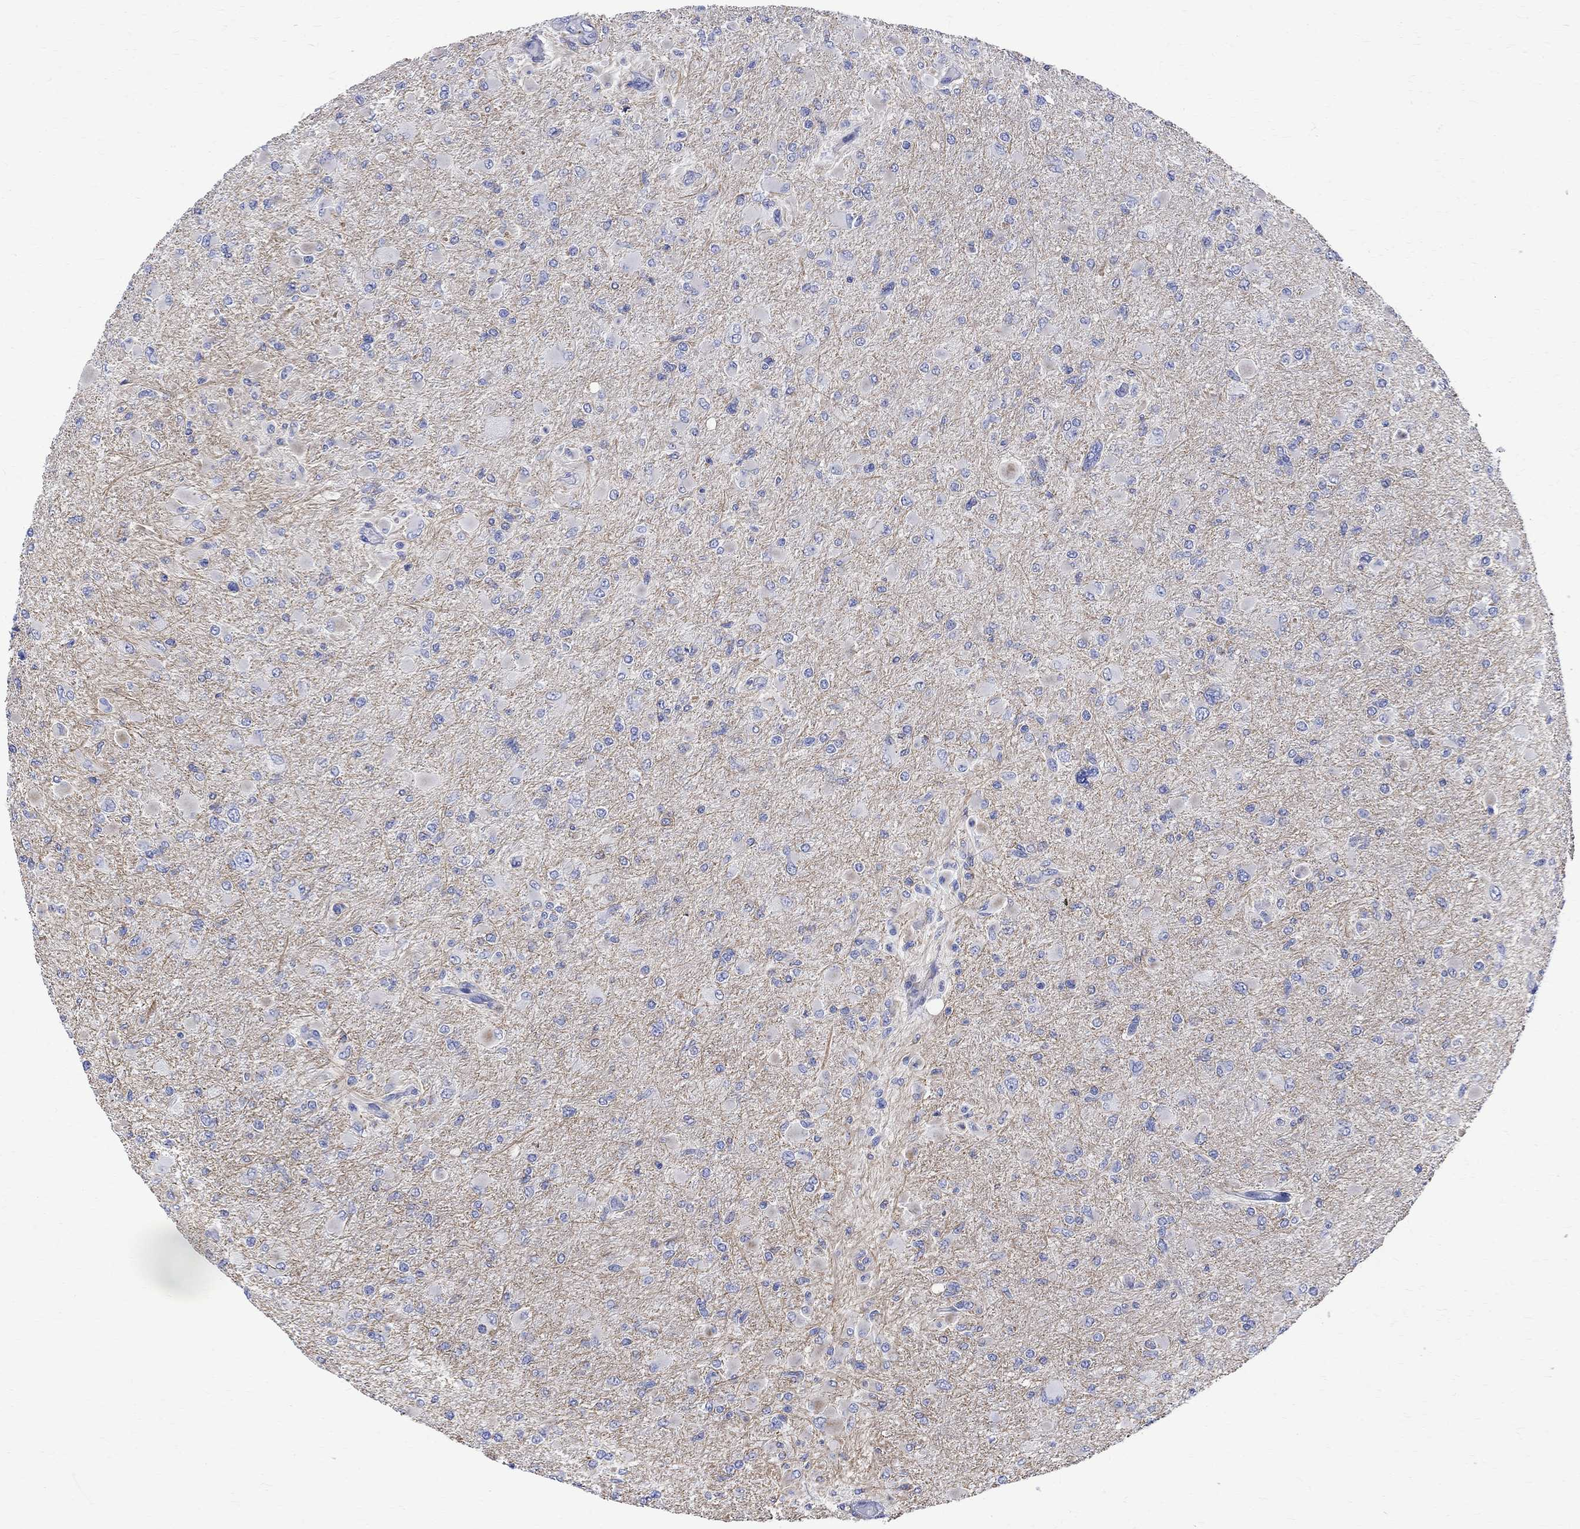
{"staining": {"intensity": "negative", "quantity": "none", "location": "none"}, "tissue": "glioma", "cell_type": "Tumor cells", "image_type": "cancer", "snomed": [{"axis": "morphology", "description": "Glioma, malignant, High grade"}, {"axis": "topography", "description": "Cerebral cortex"}], "caption": "Tumor cells are negative for protein expression in human malignant glioma (high-grade).", "gene": "PARVB", "patient": {"sex": "female", "age": 36}}